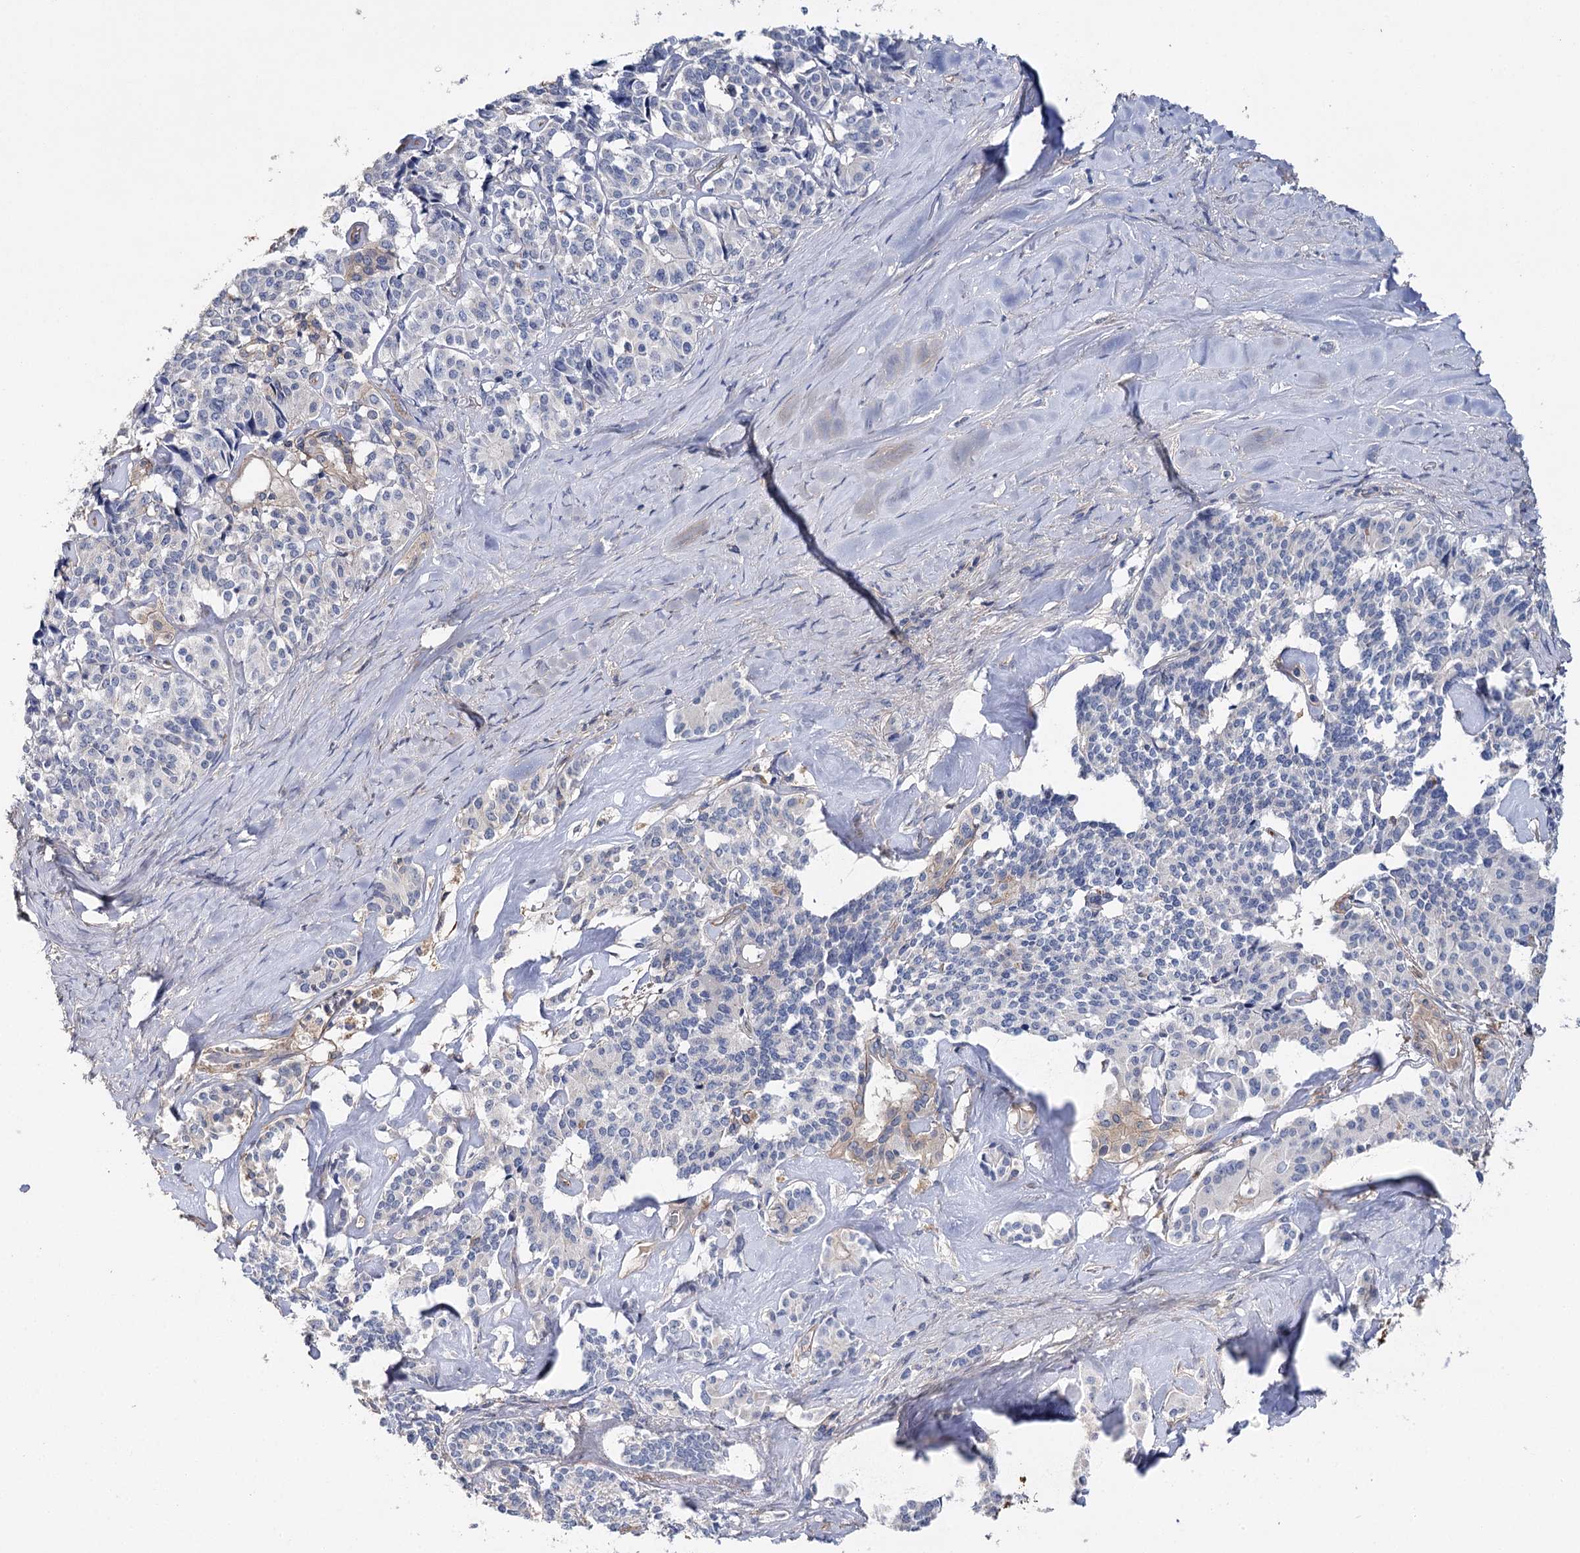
{"staining": {"intensity": "negative", "quantity": "none", "location": "none"}, "tissue": "pancreatic cancer", "cell_type": "Tumor cells", "image_type": "cancer", "snomed": [{"axis": "morphology", "description": "Adenocarcinoma, NOS"}, {"axis": "topography", "description": "Pancreas"}], "caption": "Immunohistochemical staining of human adenocarcinoma (pancreatic) demonstrates no significant expression in tumor cells.", "gene": "EPYC", "patient": {"sex": "female", "age": 74}}